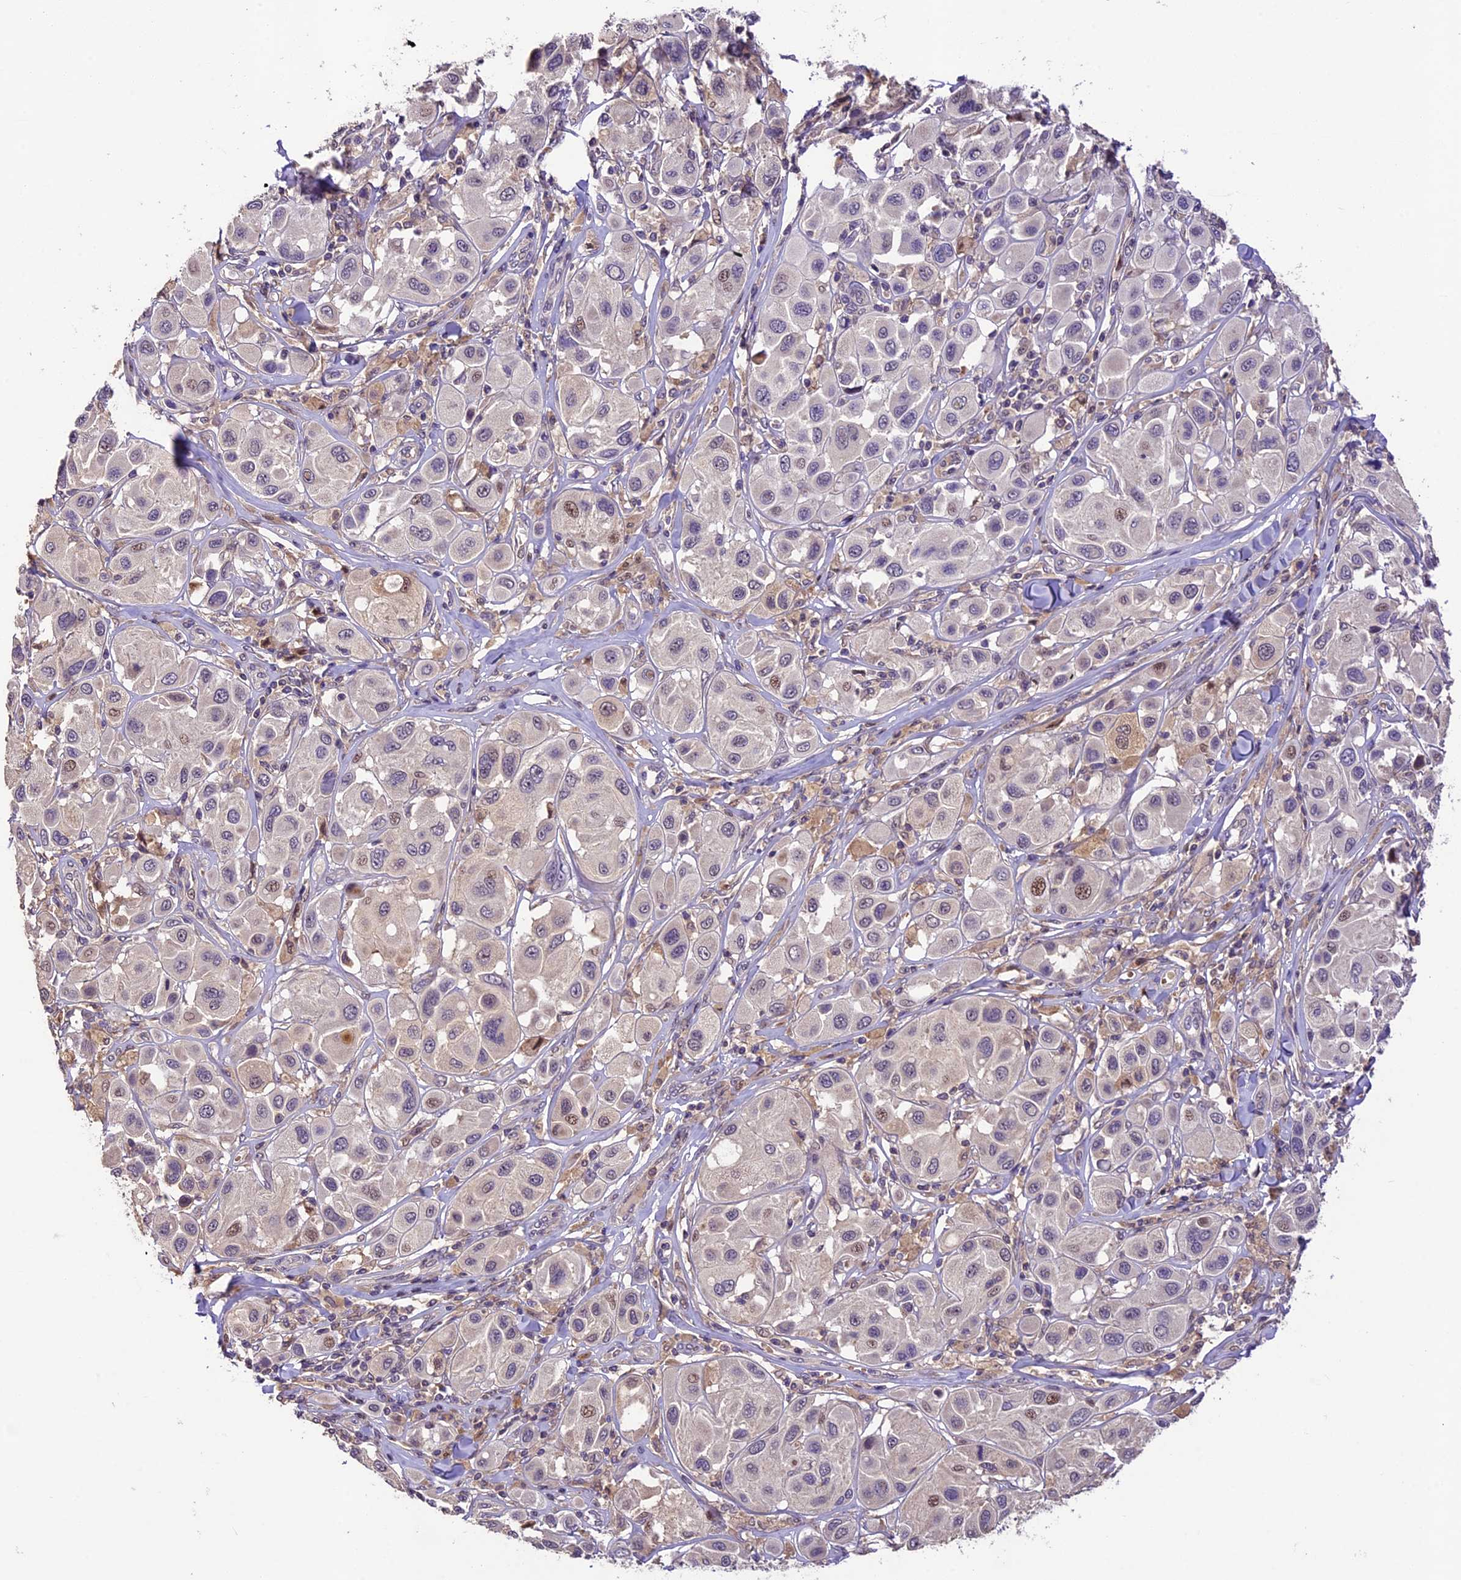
{"staining": {"intensity": "negative", "quantity": "none", "location": "none"}, "tissue": "melanoma", "cell_type": "Tumor cells", "image_type": "cancer", "snomed": [{"axis": "morphology", "description": "Malignant melanoma, Metastatic site"}, {"axis": "topography", "description": "Skin"}], "caption": "This is an immunohistochemistry (IHC) histopathology image of human malignant melanoma (metastatic site). There is no staining in tumor cells.", "gene": "DGKH", "patient": {"sex": "male", "age": 41}}